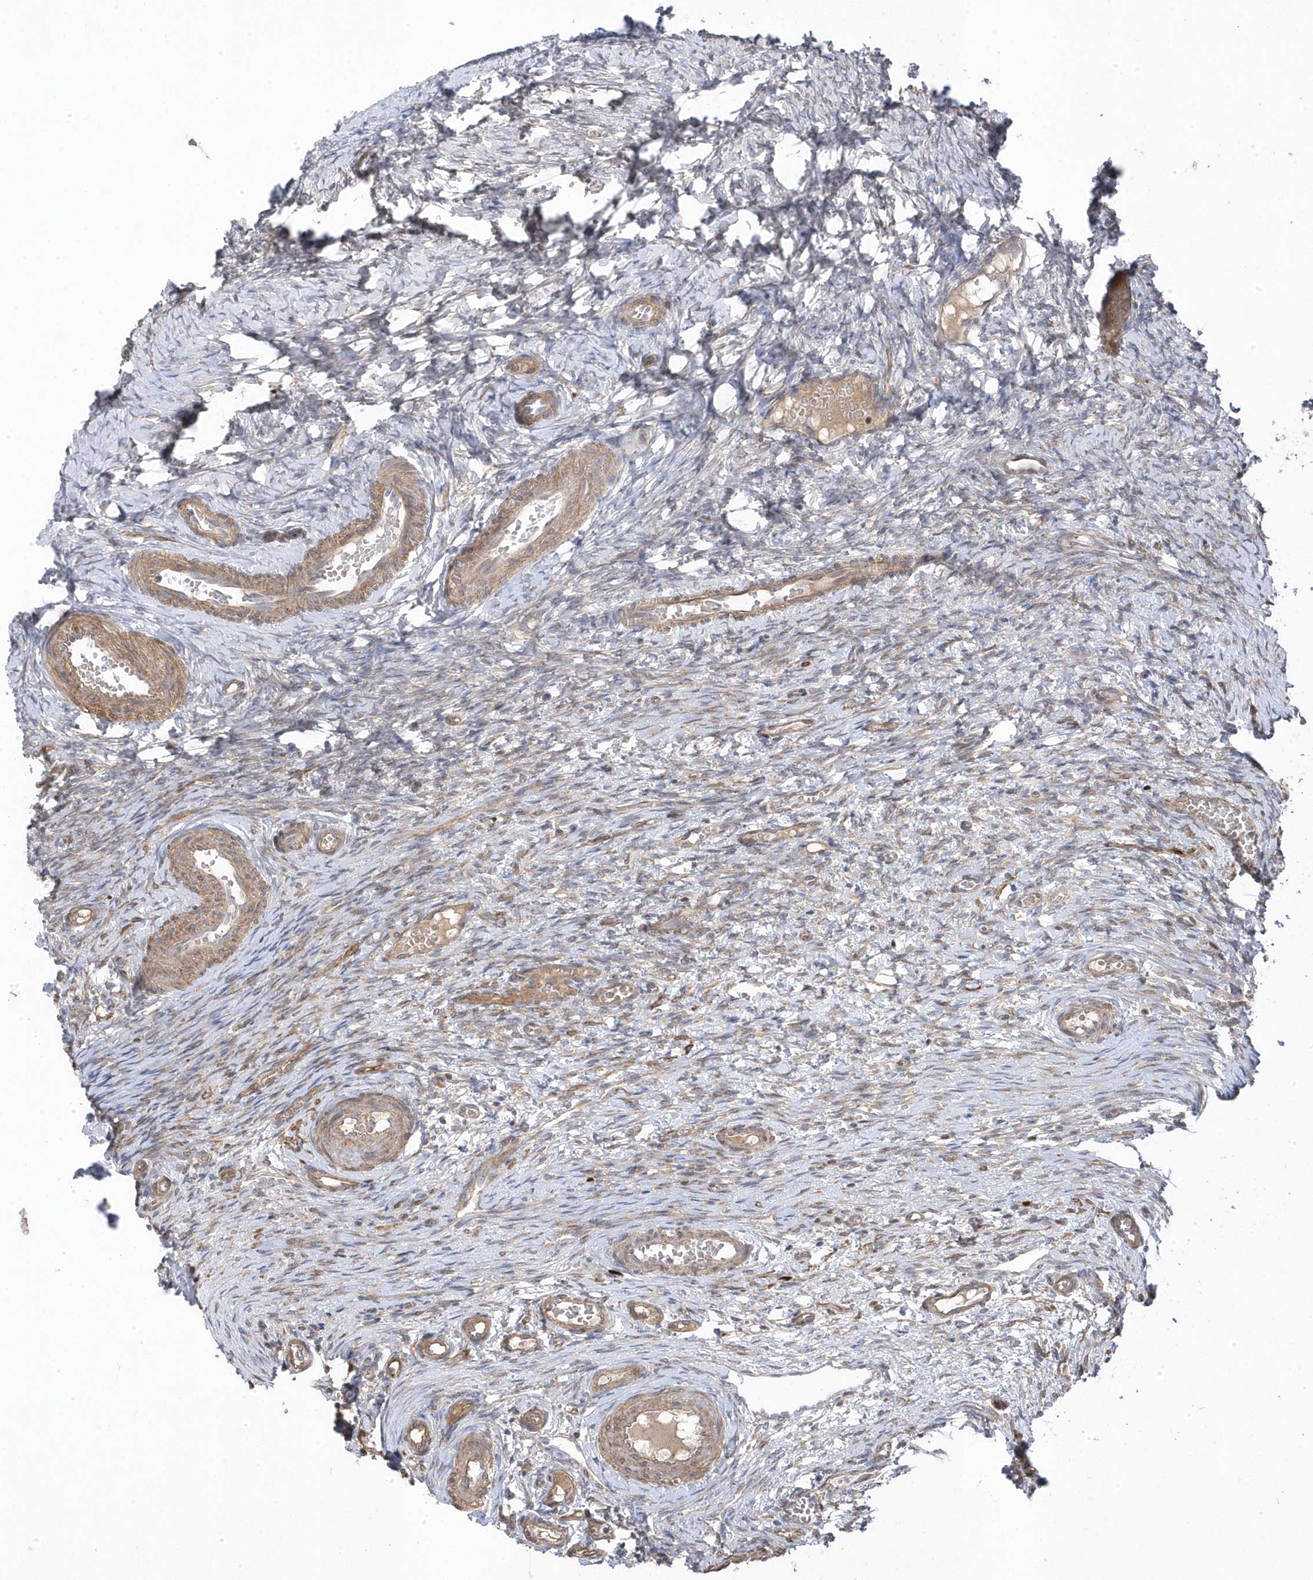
{"staining": {"intensity": "negative", "quantity": "none", "location": "none"}, "tissue": "ovary", "cell_type": "Ovarian stroma cells", "image_type": "normal", "snomed": [{"axis": "morphology", "description": "Adenocarcinoma, NOS"}, {"axis": "topography", "description": "Endometrium"}], "caption": "High power microscopy micrograph of an IHC photomicrograph of benign ovary, revealing no significant positivity in ovarian stroma cells.", "gene": "GTPBP6", "patient": {"sex": "female", "age": 32}}